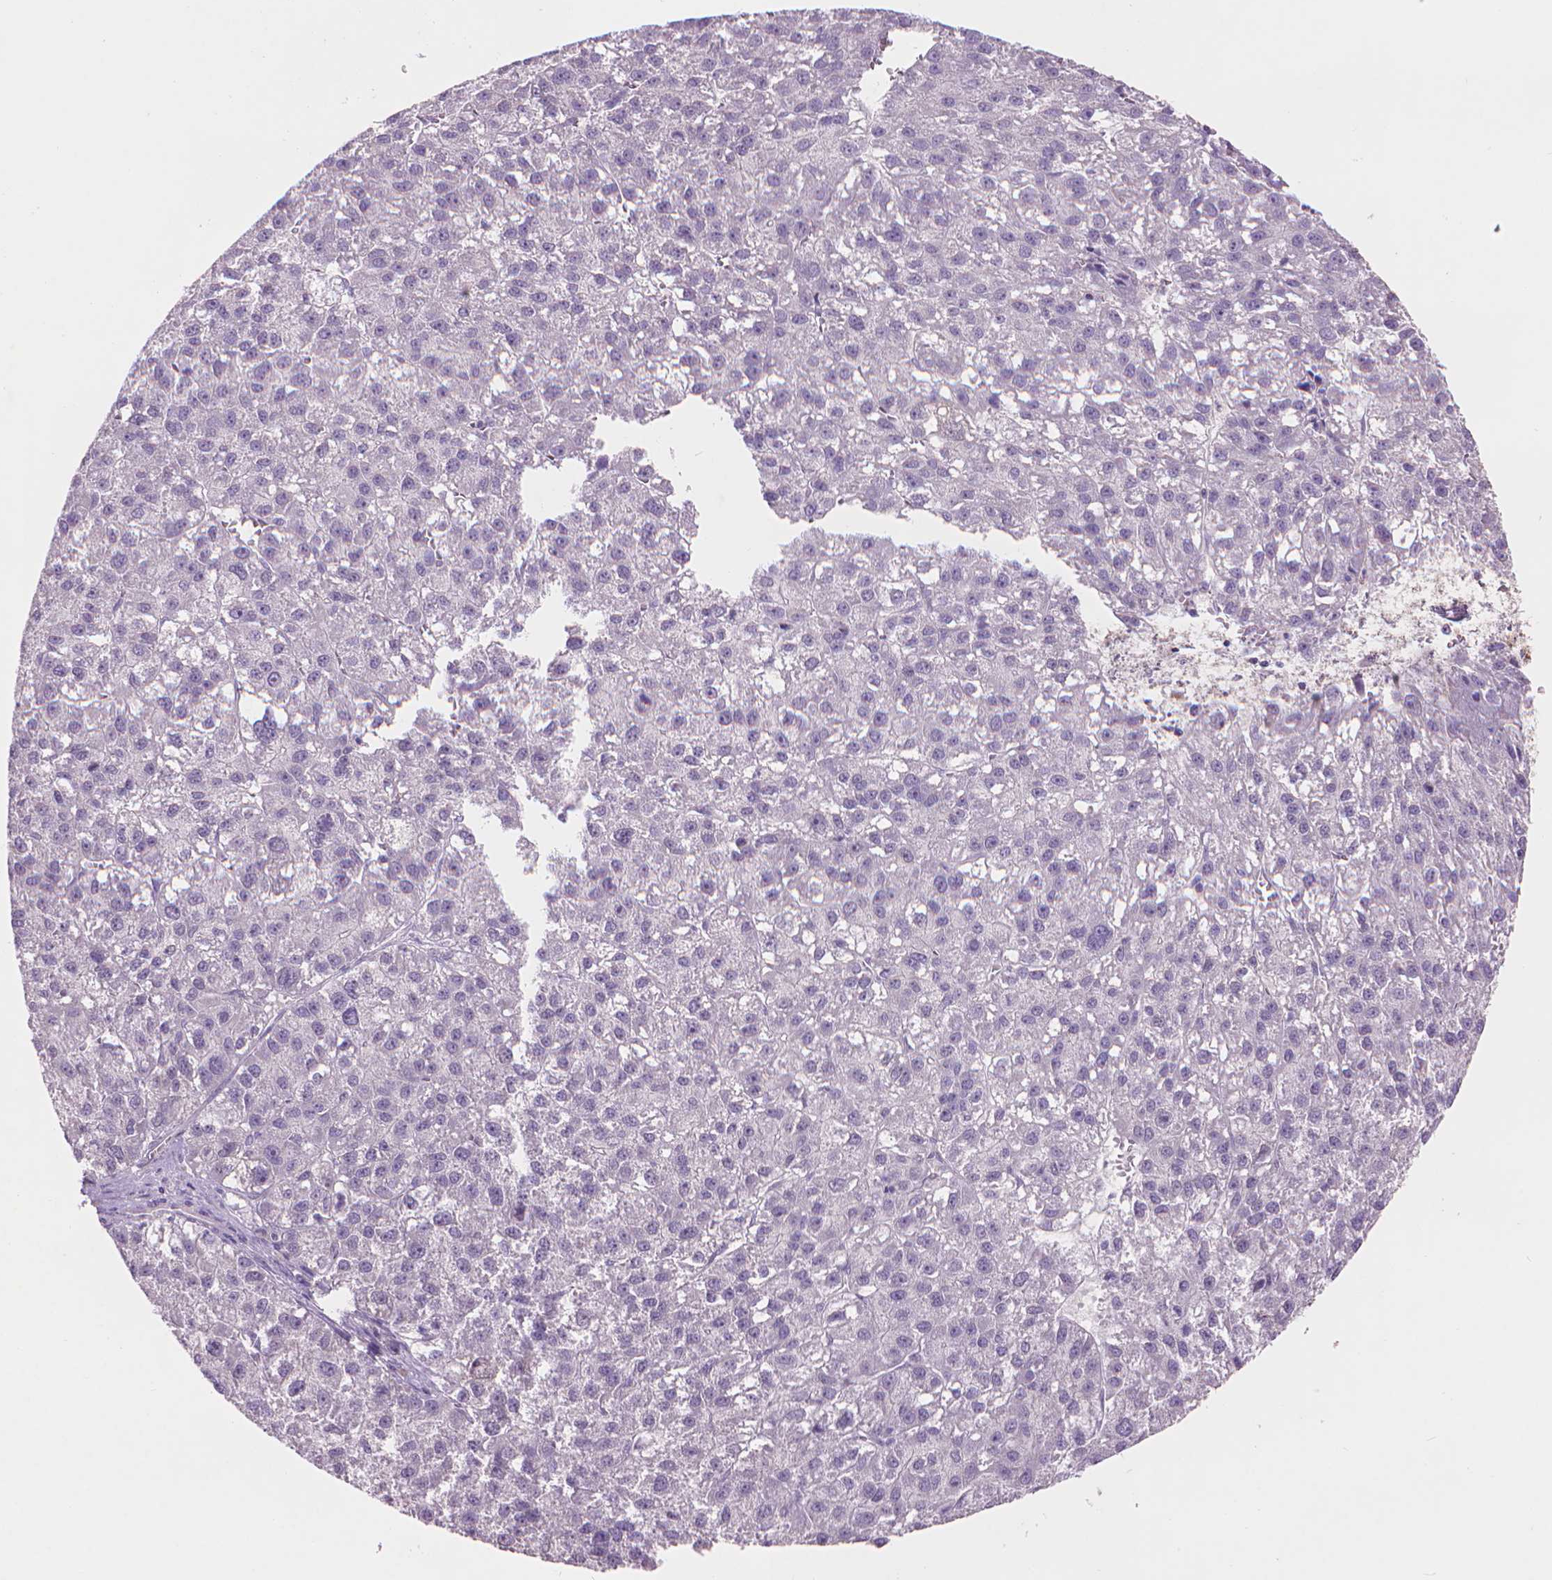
{"staining": {"intensity": "negative", "quantity": "none", "location": "none"}, "tissue": "liver cancer", "cell_type": "Tumor cells", "image_type": "cancer", "snomed": [{"axis": "morphology", "description": "Carcinoma, Hepatocellular, NOS"}, {"axis": "topography", "description": "Liver"}], "caption": "There is no significant expression in tumor cells of liver cancer (hepatocellular carcinoma).", "gene": "ENO2", "patient": {"sex": "female", "age": 70}}